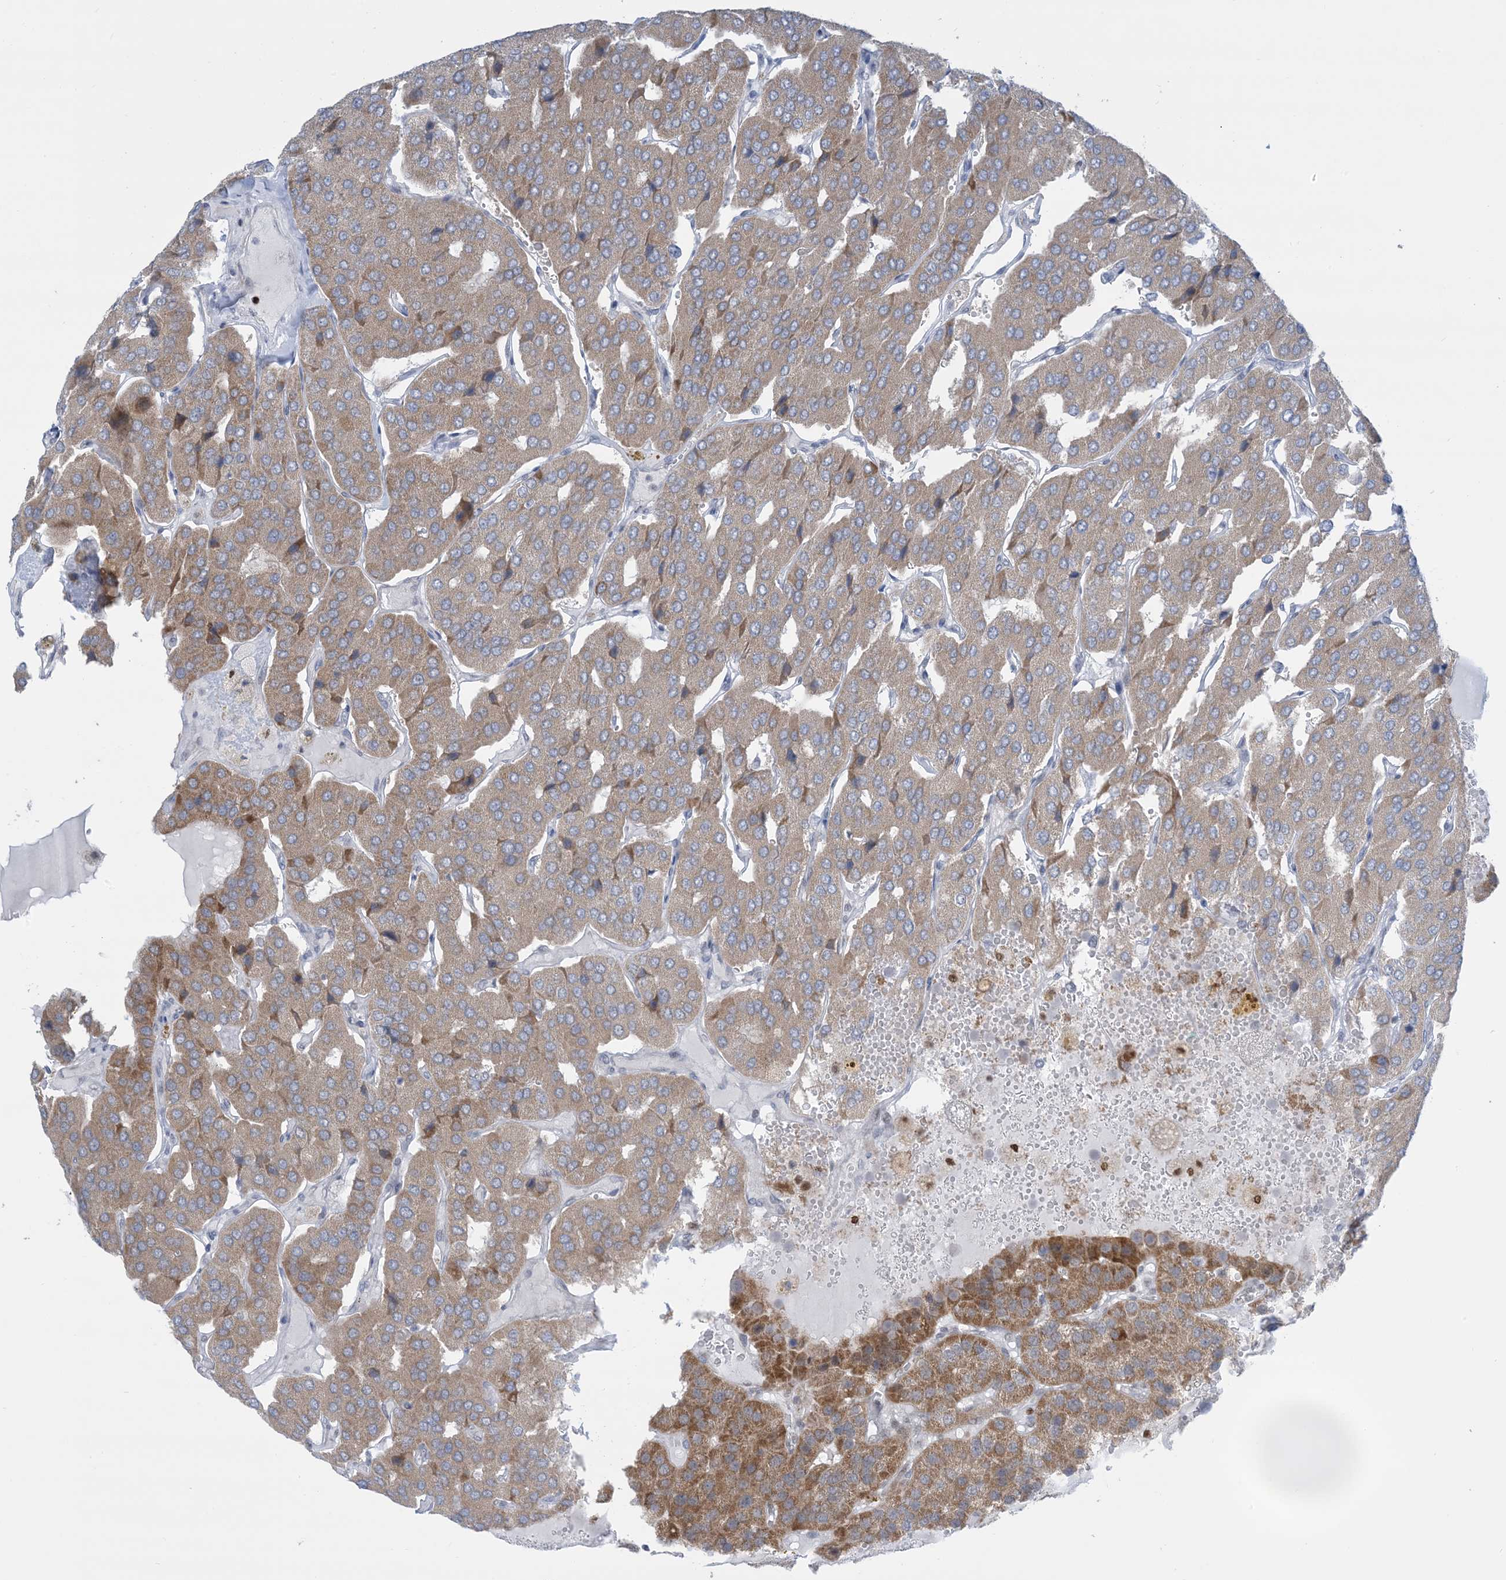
{"staining": {"intensity": "weak", "quantity": ">75%", "location": "cytoplasmic/membranous"}, "tissue": "parathyroid gland", "cell_type": "Glandular cells", "image_type": "normal", "snomed": [{"axis": "morphology", "description": "Normal tissue, NOS"}, {"axis": "morphology", "description": "Adenoma, NOS"}, {"axis": "topography", "description": "Parathyroid gland"}], "caption": "IHC staining of unremarkable parathyroid gland, which reveals low levels of weak cytoplasmic/membranous expression in about >75% of glandular cells indicating weak cytoplasmic/membranous protein positivity. The staining was performed using DAB (3,3'-diaminobenzidine) (brown) for protein detection and nuclei were counterstained in hematoxylin (blue).", "gene": "TFPT", "patient": {"sex": "female", "age": 86}}